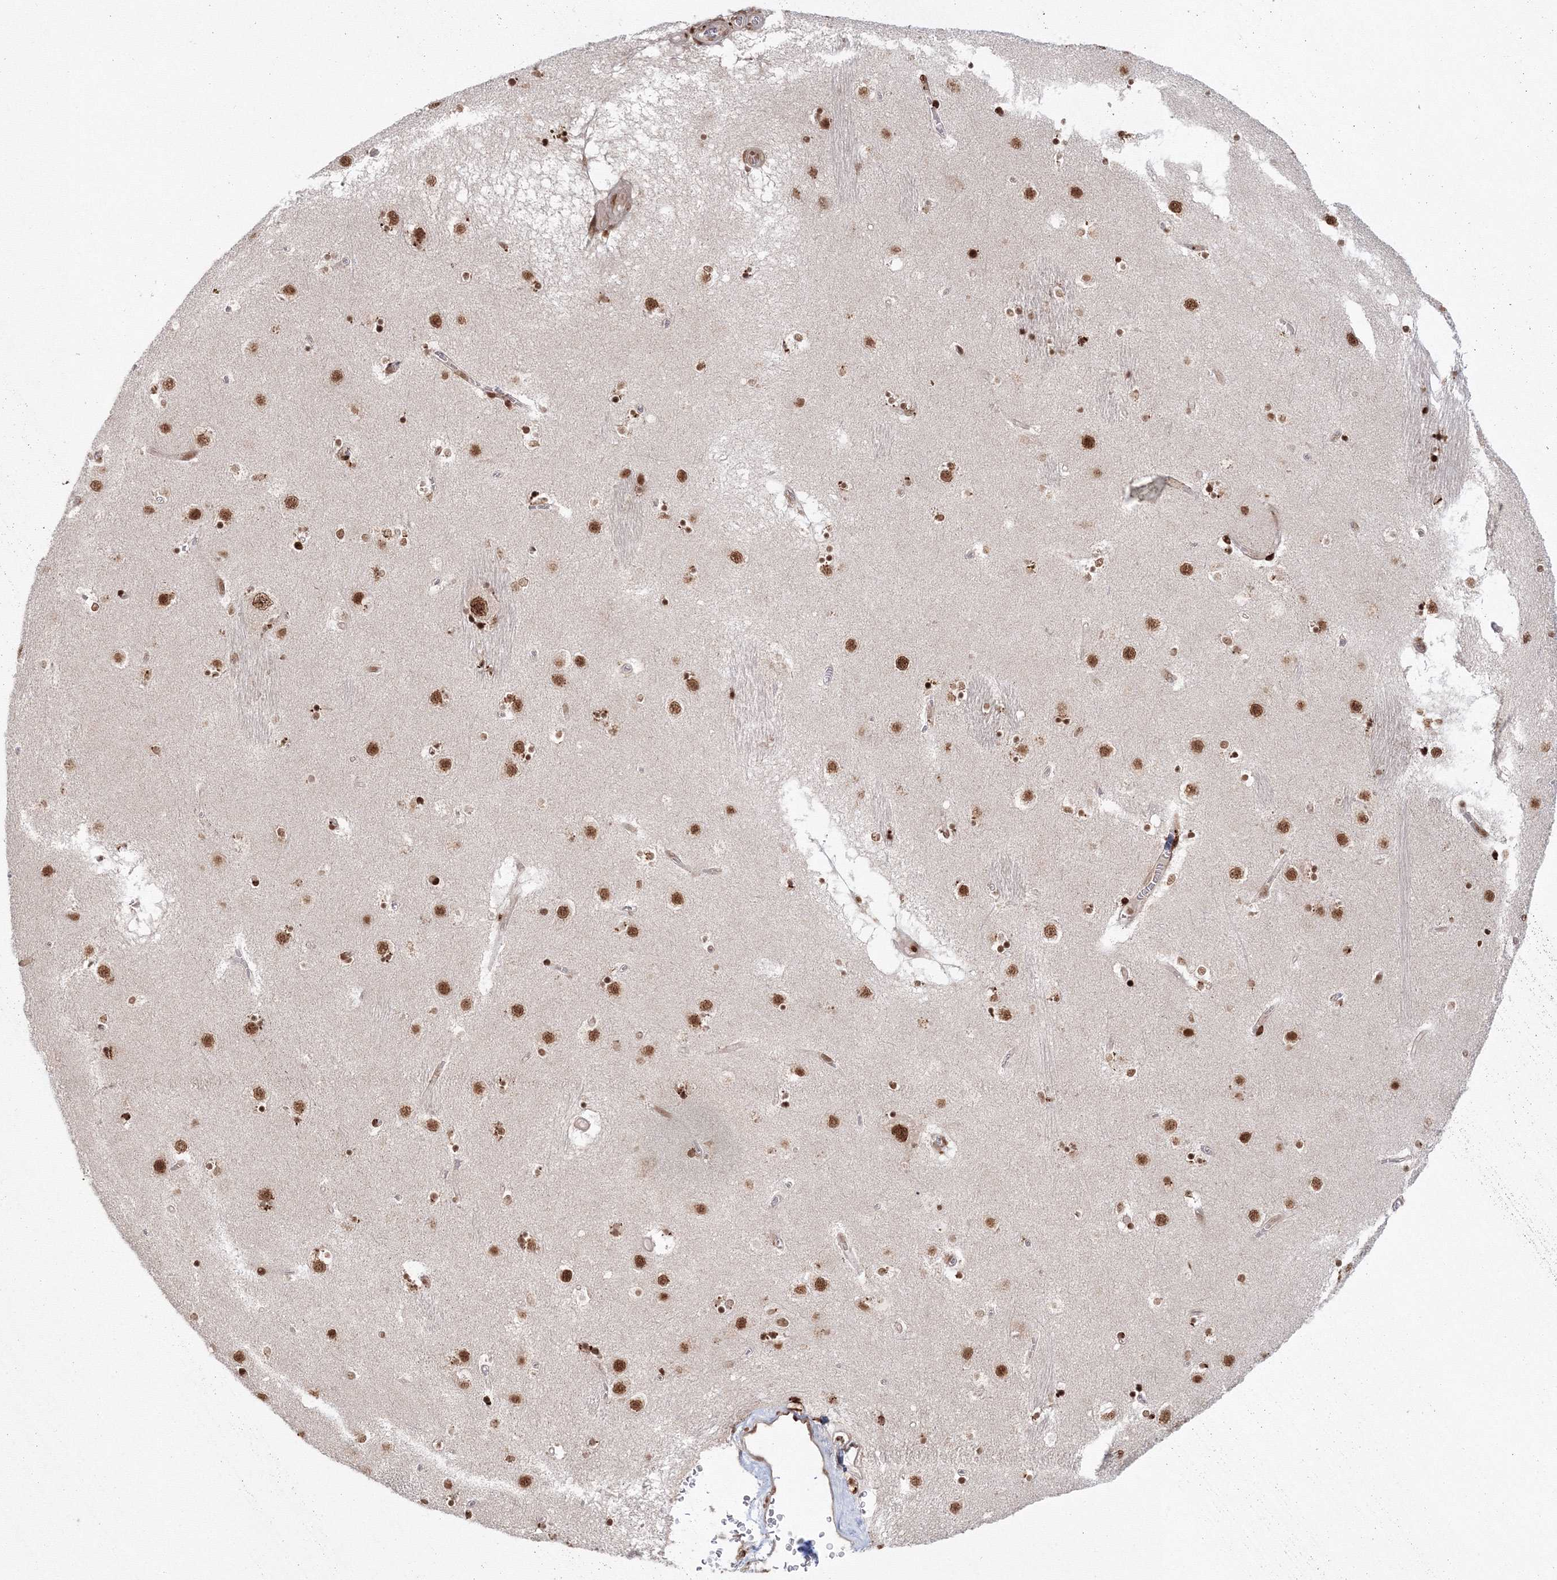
{"staining": {"intensity": "moderate", "quantity": ">75%", "location": "nuclear"}, "tissue": "caudate", "cell_type": "Glial cells", "image_type": "normal", "snomed": [{"axis": "morphology", "description": "Normal tissue, NOS"}, {"axis": "topography", "description": "Lateral ventricle wall"}], "caption": "Caudate stained for a protein shows moderate nuclear positivity in glial cells. (DAB IHC with brightfield microscopy, high magnification).", "gene": "KIF20A", "patient": {"sex": "male", "age": 70}}